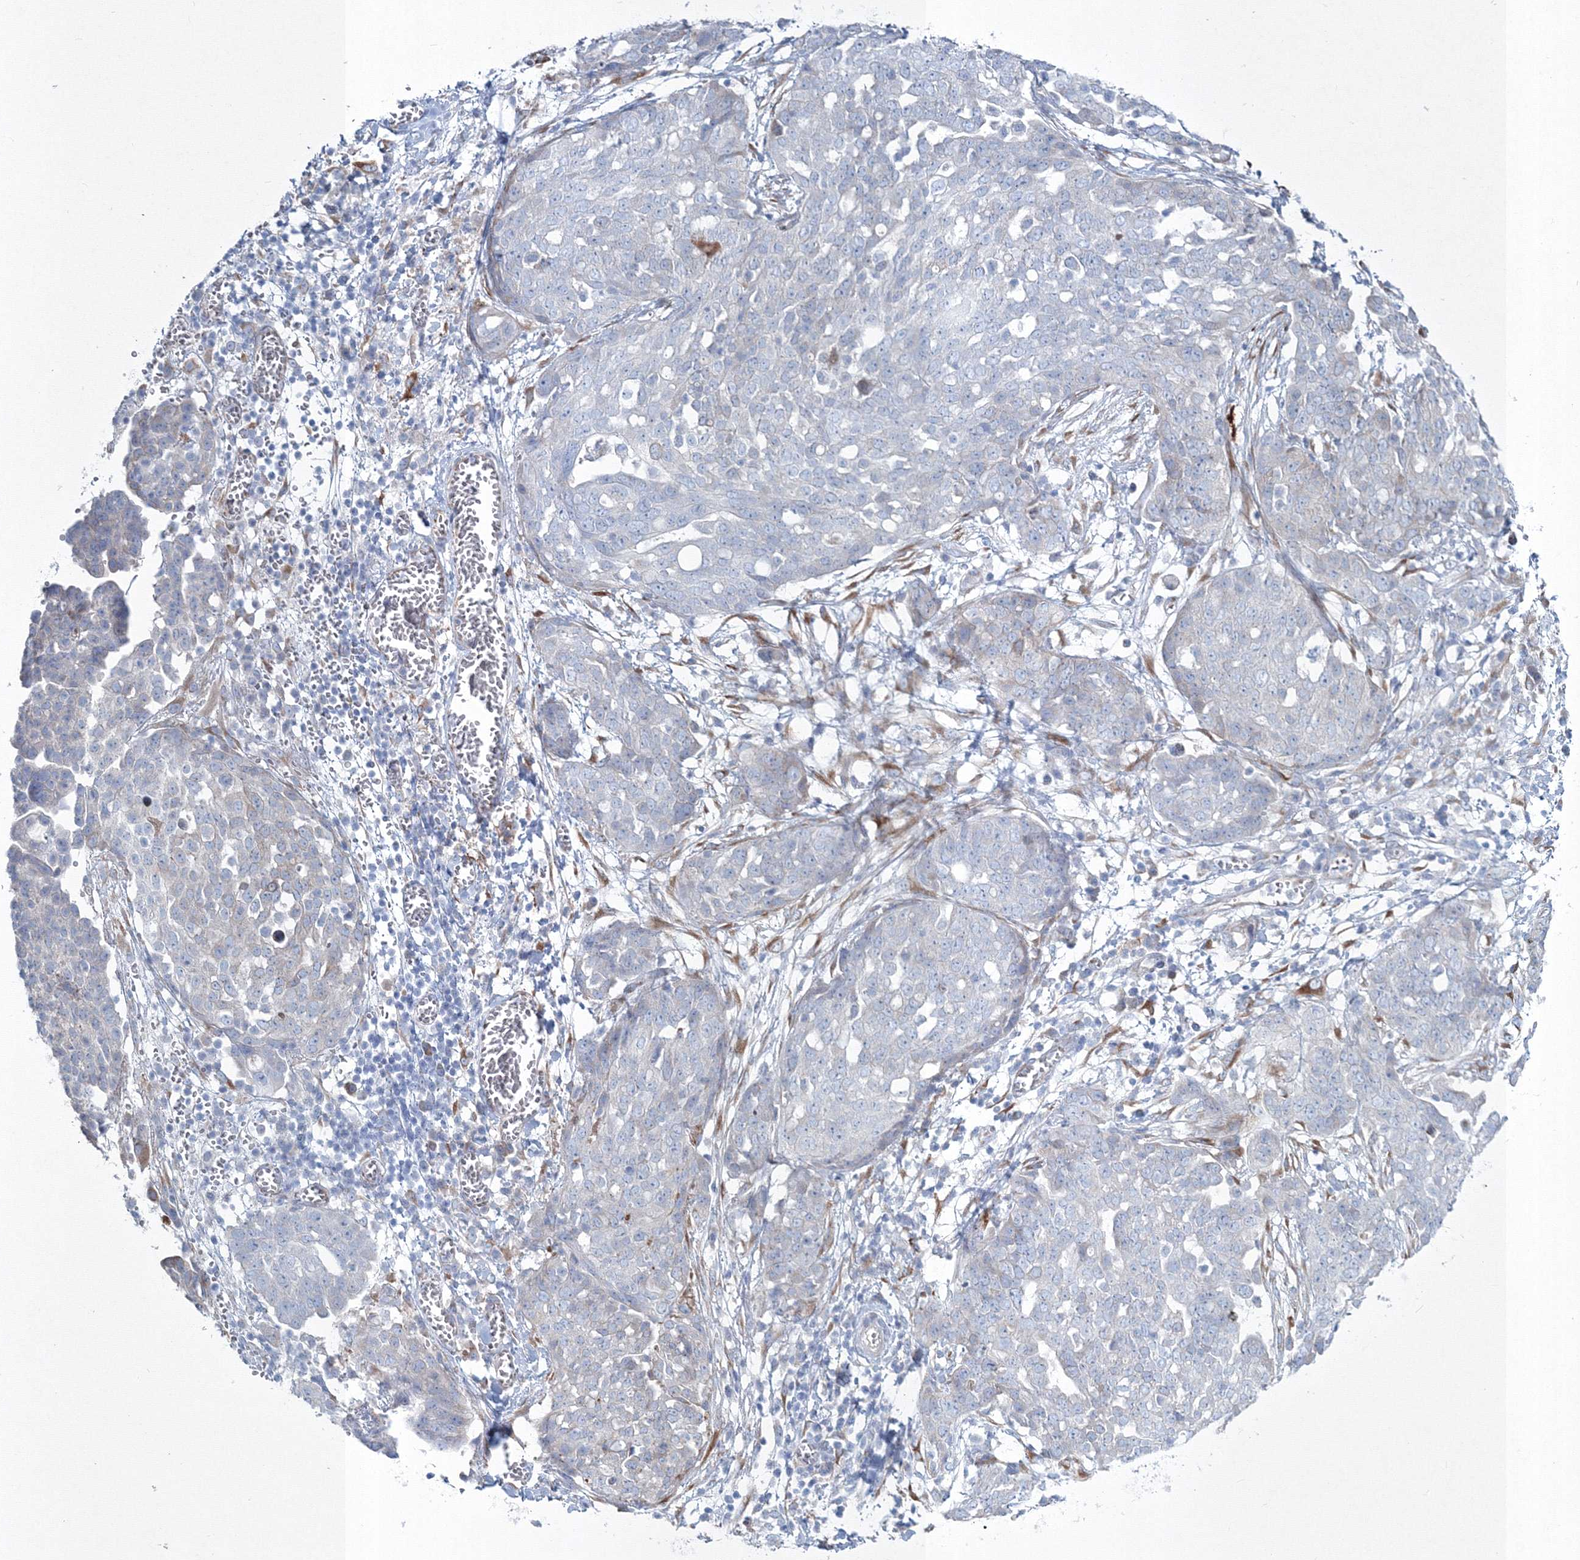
{"staining": {"intensity": "negative", "quantity": "none", "location": "none"}, "tissue": "ovarian cancer", "cell_type": "Tumor cells", "image_type": "cancer", "snomed": [{"axis": "morphology", "description": "Cystadenocarcinoma, serous, NOS"}, {"axis": "topography", "description": "Soft tissue"}, {"axis": "topography", "description": "Ovary"}], "caption": "Immunohistochemistry (IHC) micrograph of ovarian cancer (serous cystadenocarcinoma) stained for a protein (brown), which reveals no expression in tumor cells.", "gene": "RCN1", "patient": {"sex": "female", "age": 57}}